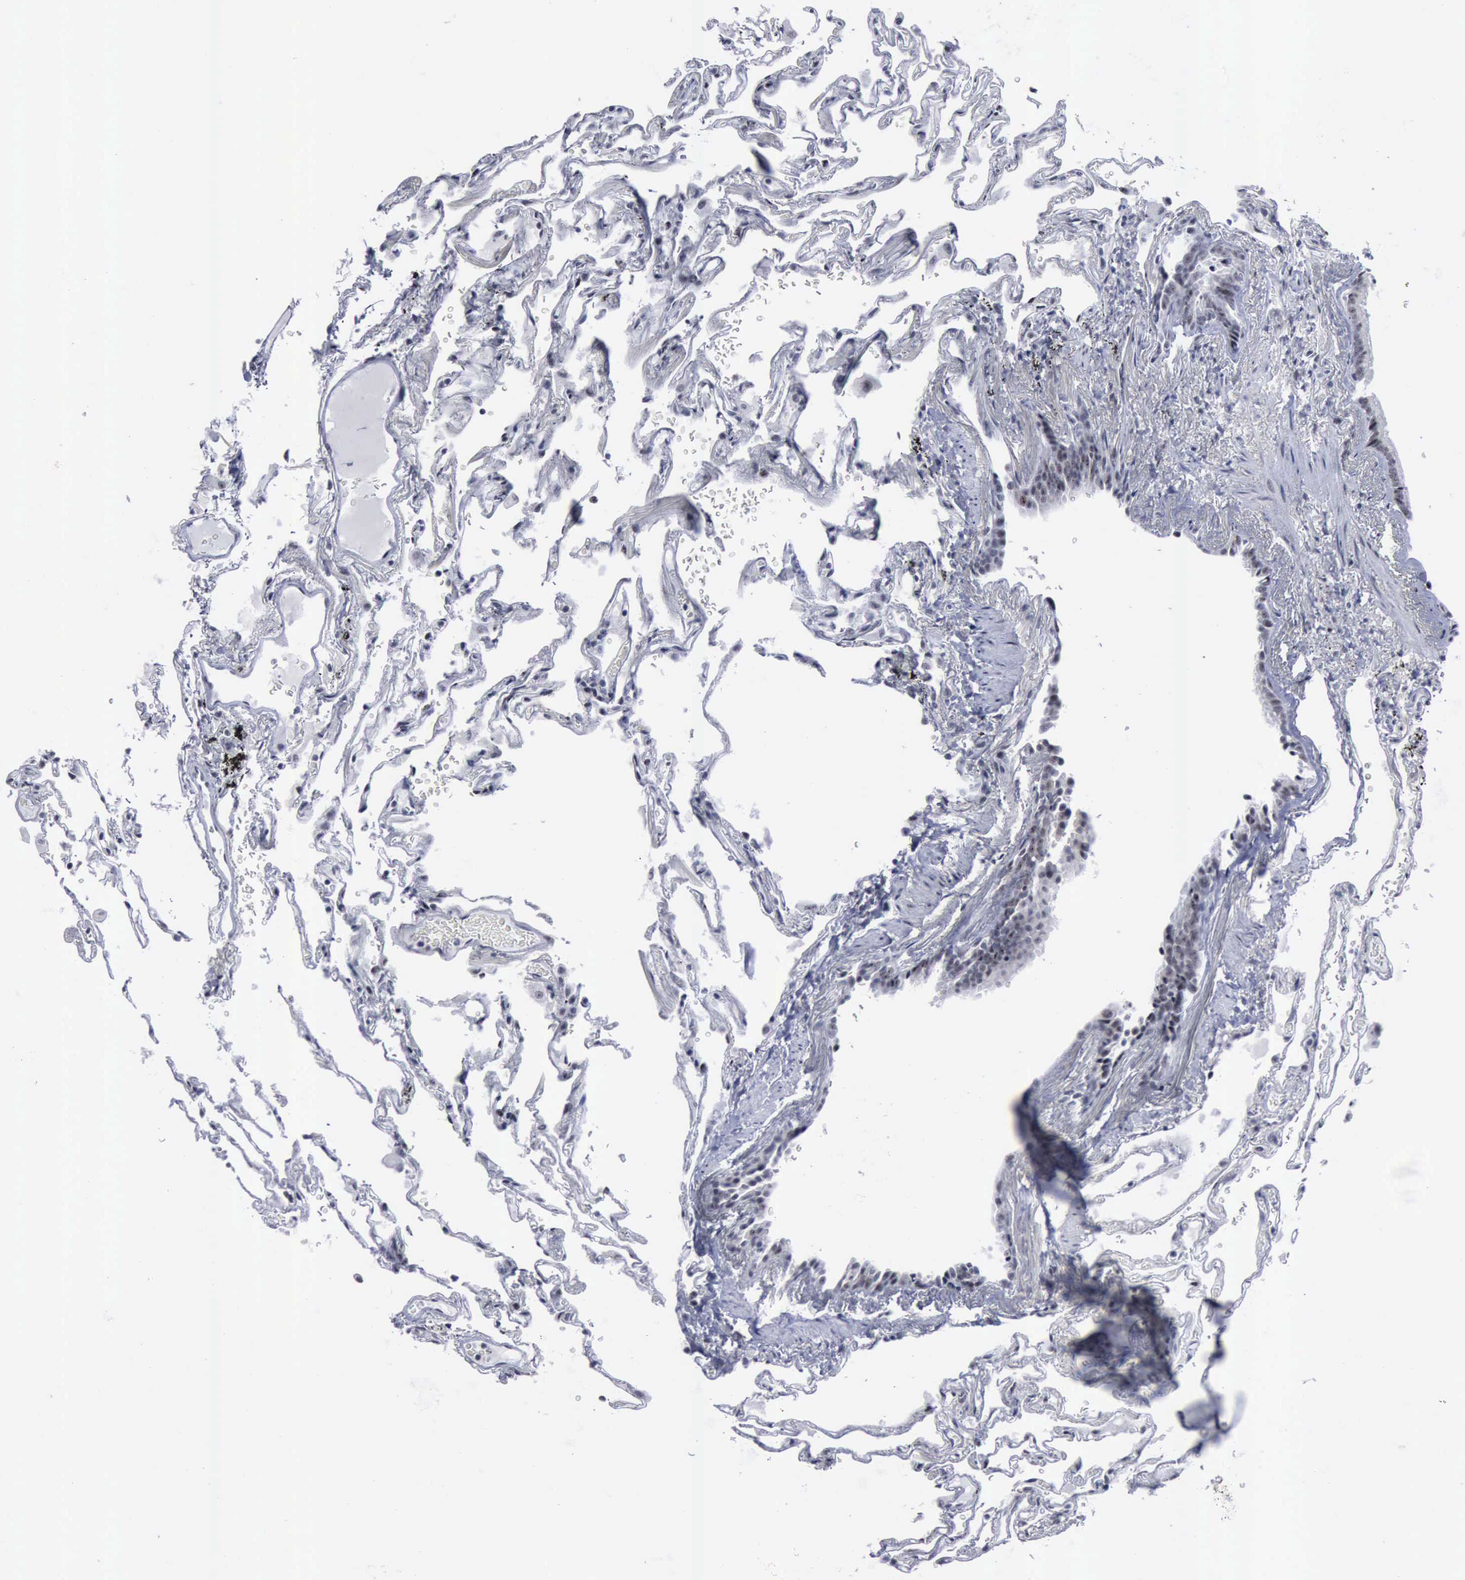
{"staining": {"intensity": "negative", "quantity": "none", "location": "none"}, "tissue": "lung", "cell_type": "Alveolar cells", "image_type": "normal", "snomed": [{"axis": "morphology", "description": "Normal tissue, NOS"}, {"axis": "morphology", "description": "Inflammation, NOS"}, {"axis": "topography", "description": "Lung"}], "caption": "The IHC image has no significant positivity in alveolar cells of lung. (Brightfield microscopy of DAB (3,3'-diaminobenzidine) immunohistochemistry (IHC) at high magnification).", "gene": "BRD1", "patient": {"sex": "male", "age": 69}}